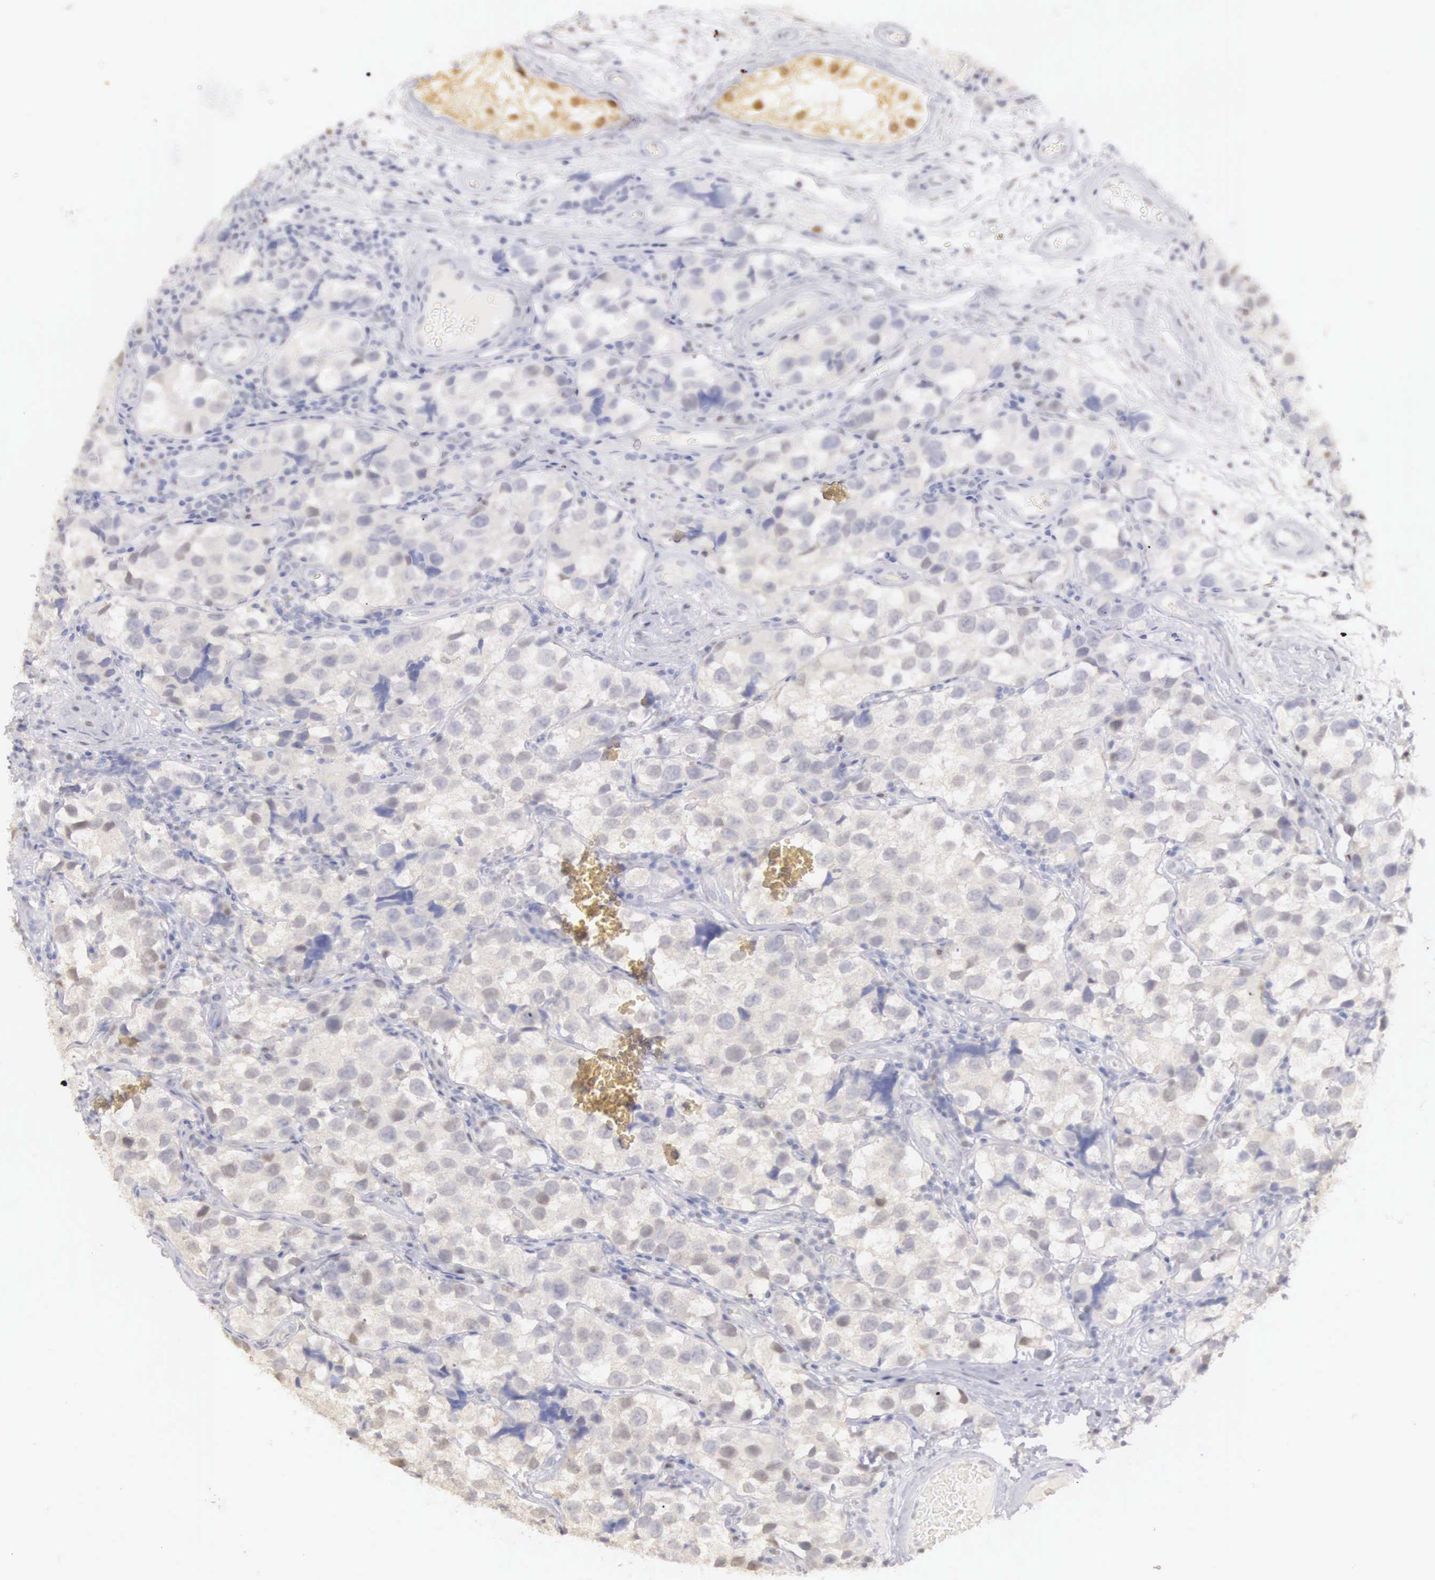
{"staining": {"intensity": "negative", "quantity": "none", "location": "none"}, "tissue": "testis cancer", "cell_type": "Tumor cells", "image_type": "cancer", "snomed": [{"axis": "morphology", "description": "Seminoma, NOS"}, {"axis": "topography", "description": "Testis"}], "caption": "IHC photomicrograph of testis cancer (seminoma) stained for a protein (brown), which demonstrates no positivity in tumor cells.", "gene": "UBA1", "patient": {"sex": "male", "age": 39}}